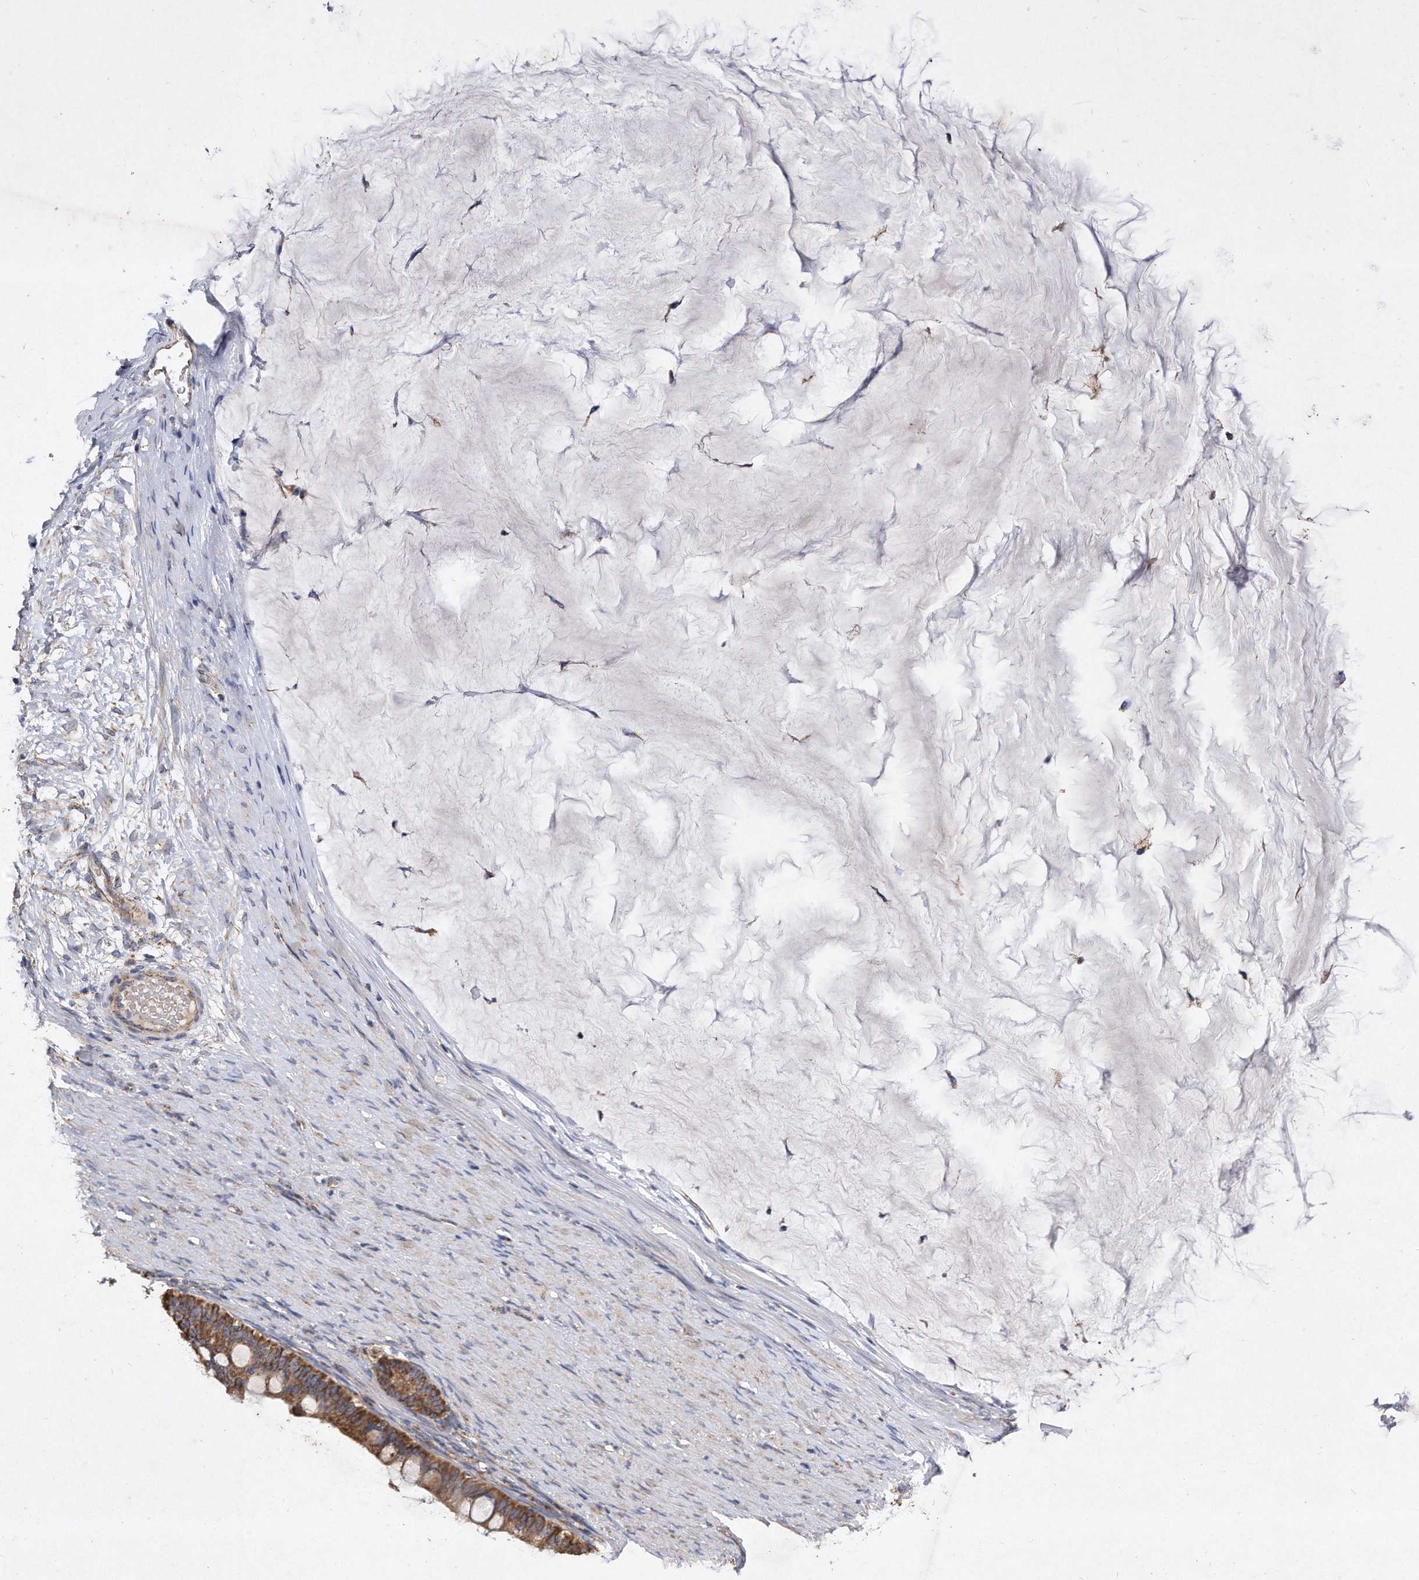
{"staining": {"intensity": "strong", "quantity": ">75%", "location": "cytoplasmic/membranous"}, "tissue": "ovarian cancer", "cell_type": "Tumor cells", "image_type": "cancer", "snomed": [{"axis": "morphology", "description": "Cystadenocarcinoma, mucinous, NOS"}, {"axis": "topography", "description": "Ovary"}], "caption": "Human mucinous cystadenocarcinoma (ovarian) stained for a protein (brown) shows strong cytoplasmic/membranous positive expression in about >75% of tumor cells.", "gene": "PPP5C", "patient": {"sex": "female", "age": 61}}